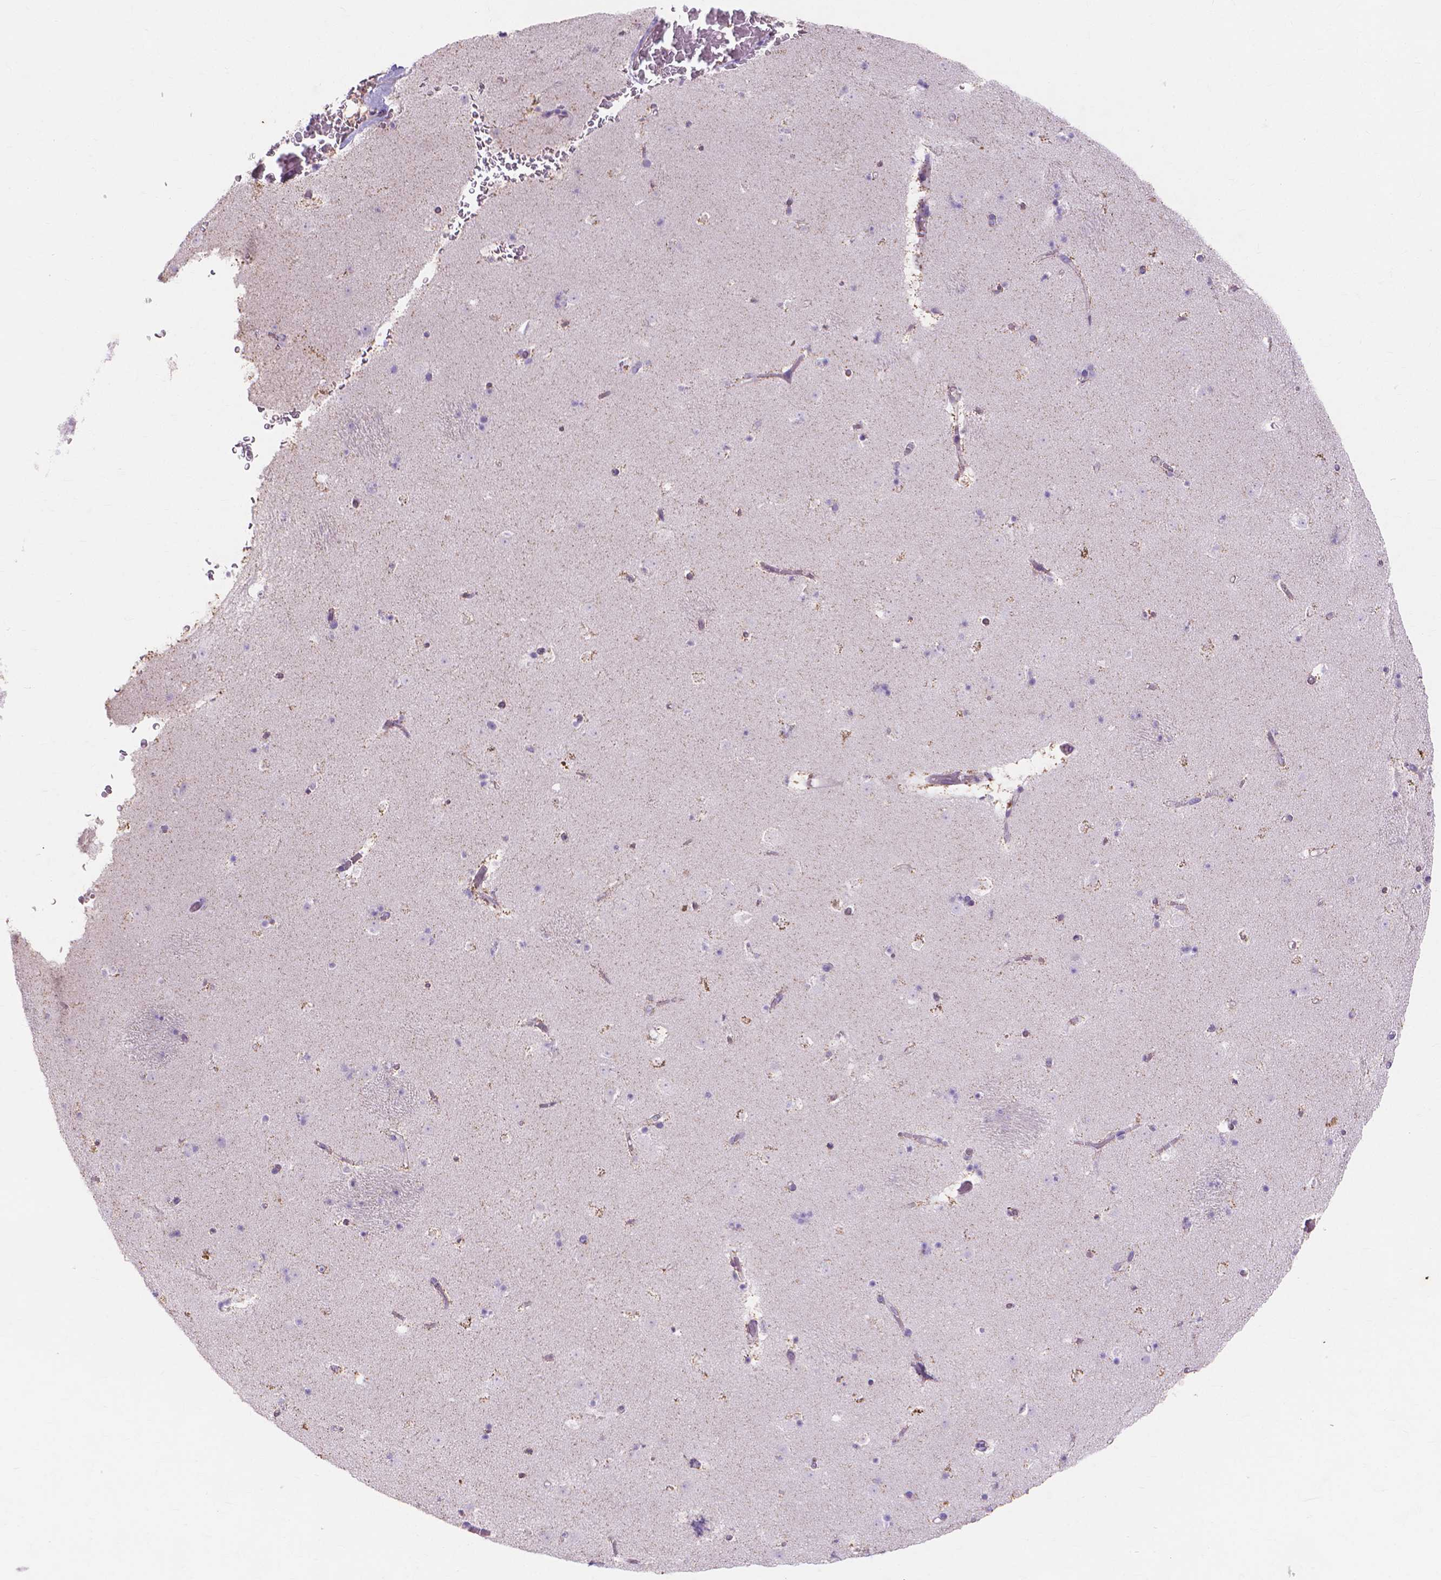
{"staining": {"intensity": "negative", "quantity": "none", "location": "none"}, "tissue": "caudate", "cell_type": "Glial cells", "image_type": "normal", "snomed": [{"axis": "morphology", "description": "Normal tissue, NOS"}, {"axis": "topography", "description": "Lateral ventricle wall"}], "caption": "Protein analysis of normal caudate exhibits no significant expression in glial cells.", "gene": "MBLAC1", "patient": {"sex": "female", "age": 42}}